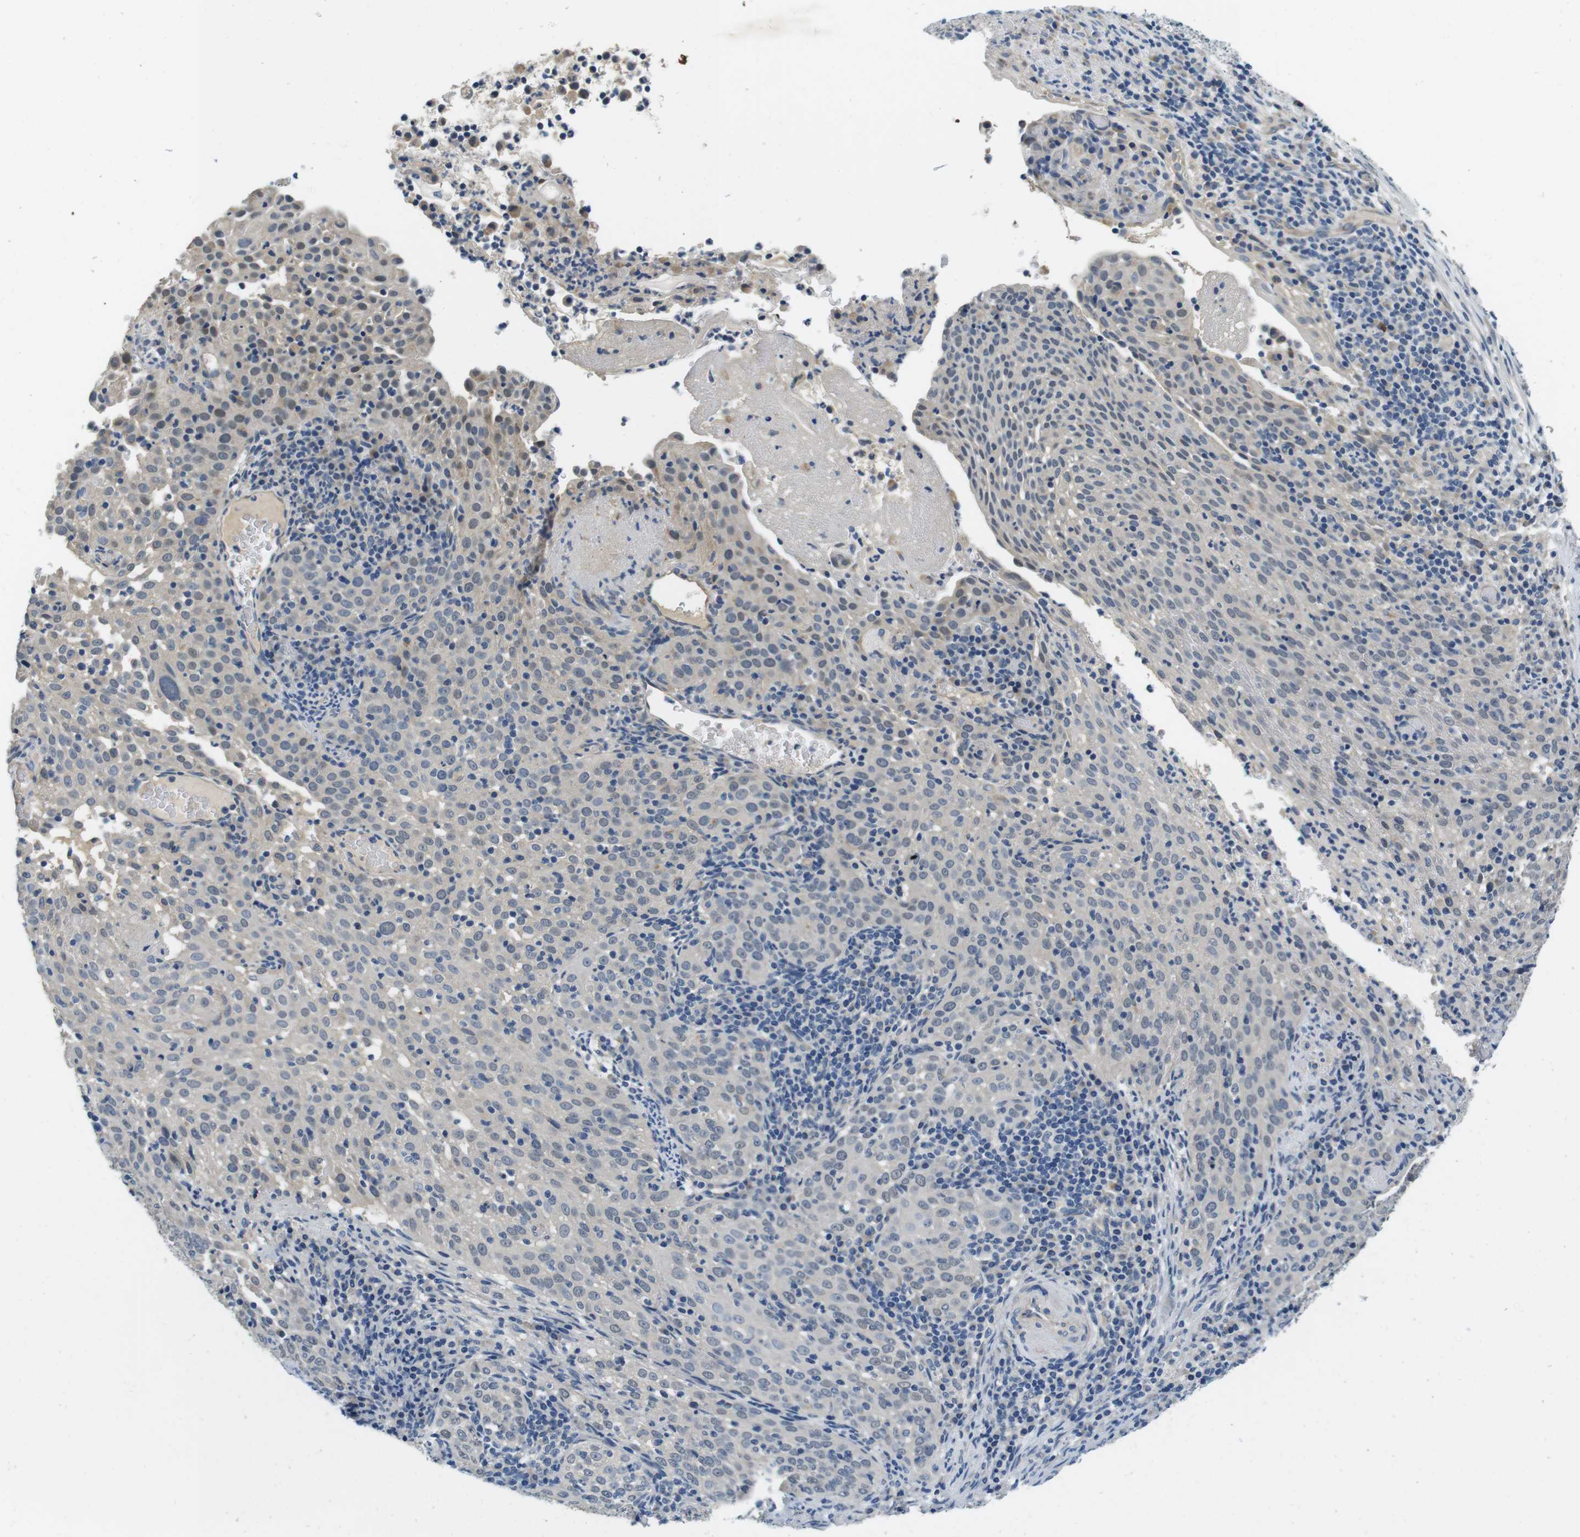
{"staining": {"intensity": "weak", "quantity": "<25%", "location": "cytoplasmic/membranous"}, "tissue": "cervical cancer", "cell_type": "Tumor cells", "image_type": "cancer", "snomed": [{"axis": "morphology", "description": "Squamous cell carcinoma, NOS"}, {"axis": "topography", "description": "Cervix"}], "caption": "An immunohistochemistry micrograph of squamous cell carcinoma (cervical) is shown. There is no staining in tumor cells of squamous cell carcinoma (cervical).", "gene": "DTNA", "patient": {"sex": "female", "age": 51}}